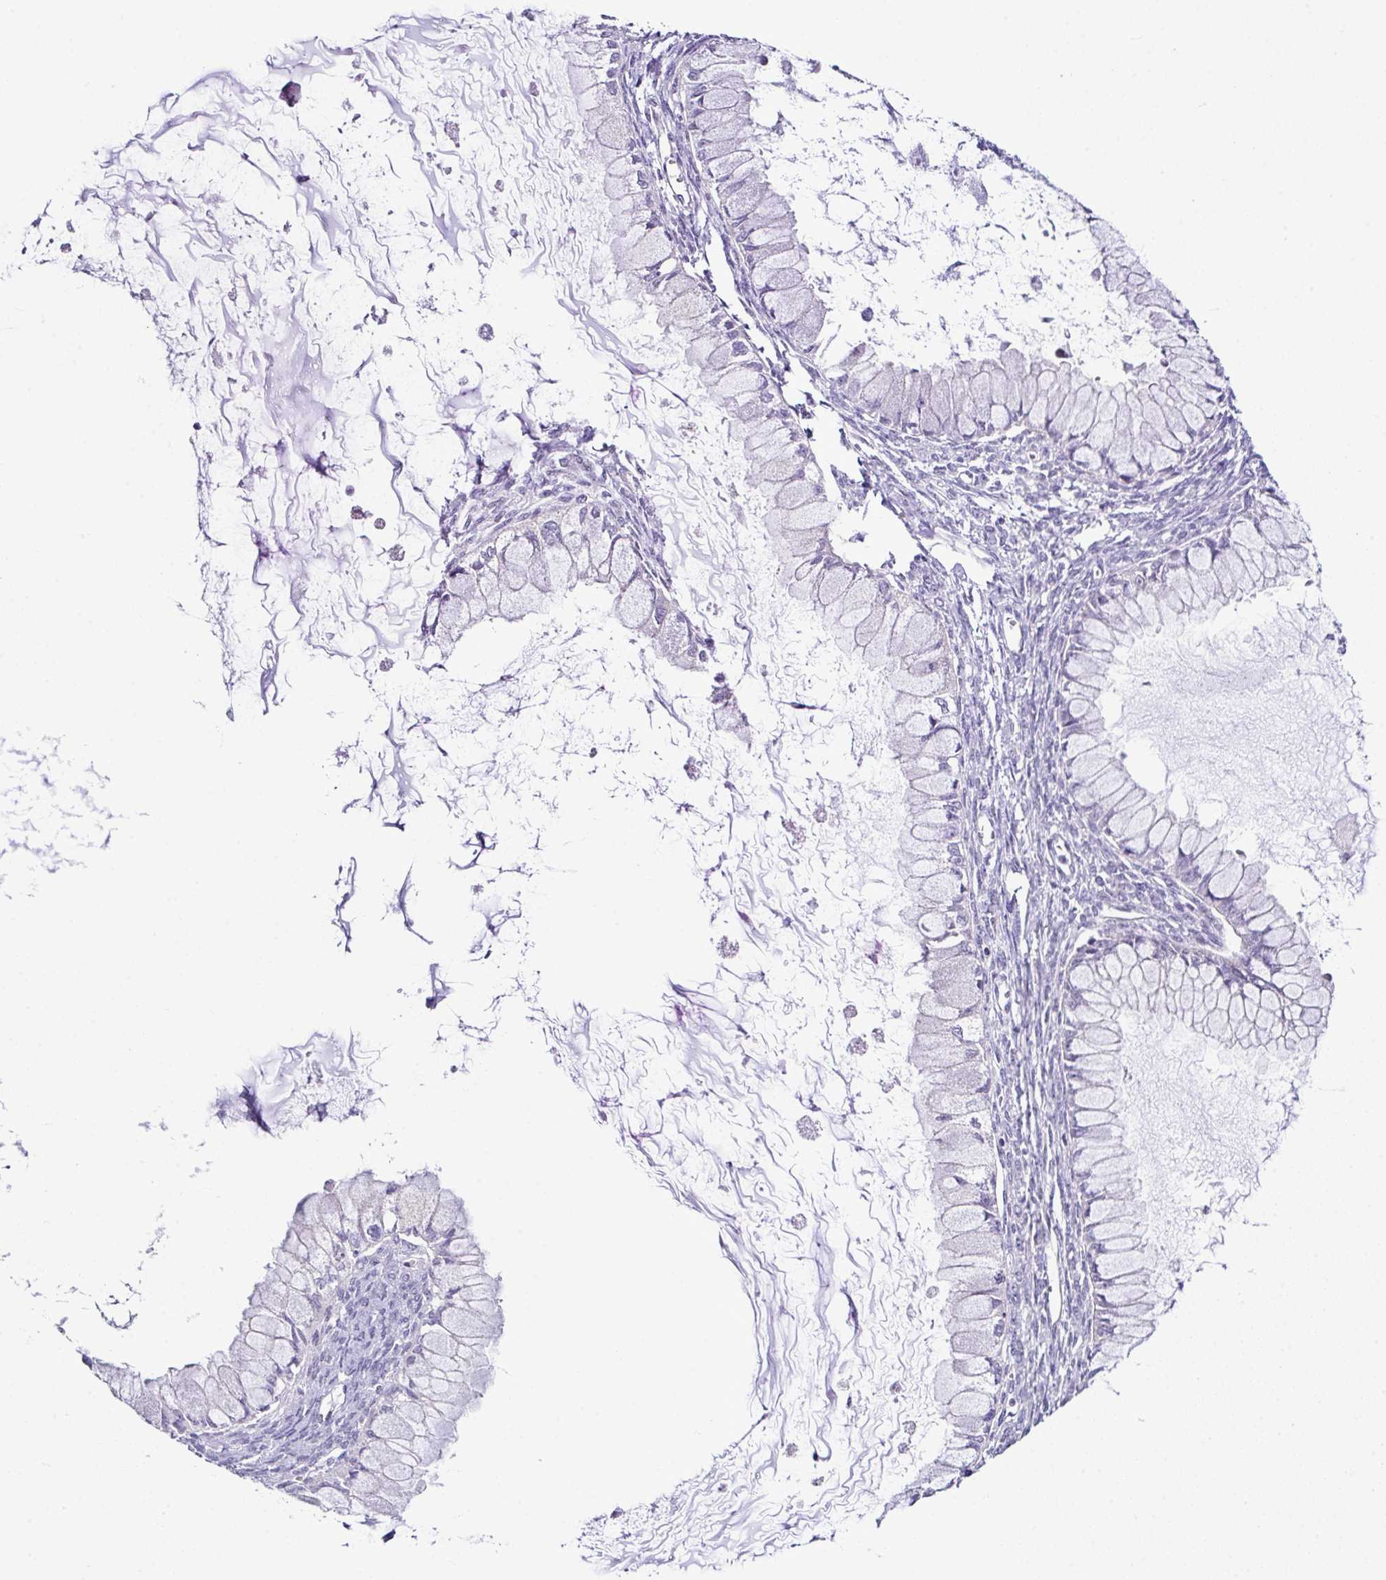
{"staining": {"intensity": "negative", "quantity": "none", "location": "none"}, "tissue": "ovarian cancer", "cell_type": "Tumor cells", "image_type": "cancer", "snomed": [{"axis": "morphology", "description": "Cystadenocarcinoma, mucinous, NOS"}, {"axis": "topography", "description": "Ovary"}], "caption": "This is an IHC photomicrograph of ovarian mucinous cystadenocarcinoma. There is no staining in tumor cells.", "gene": "D2HGDH", "patient": {"sex": "female", "age": 34}}